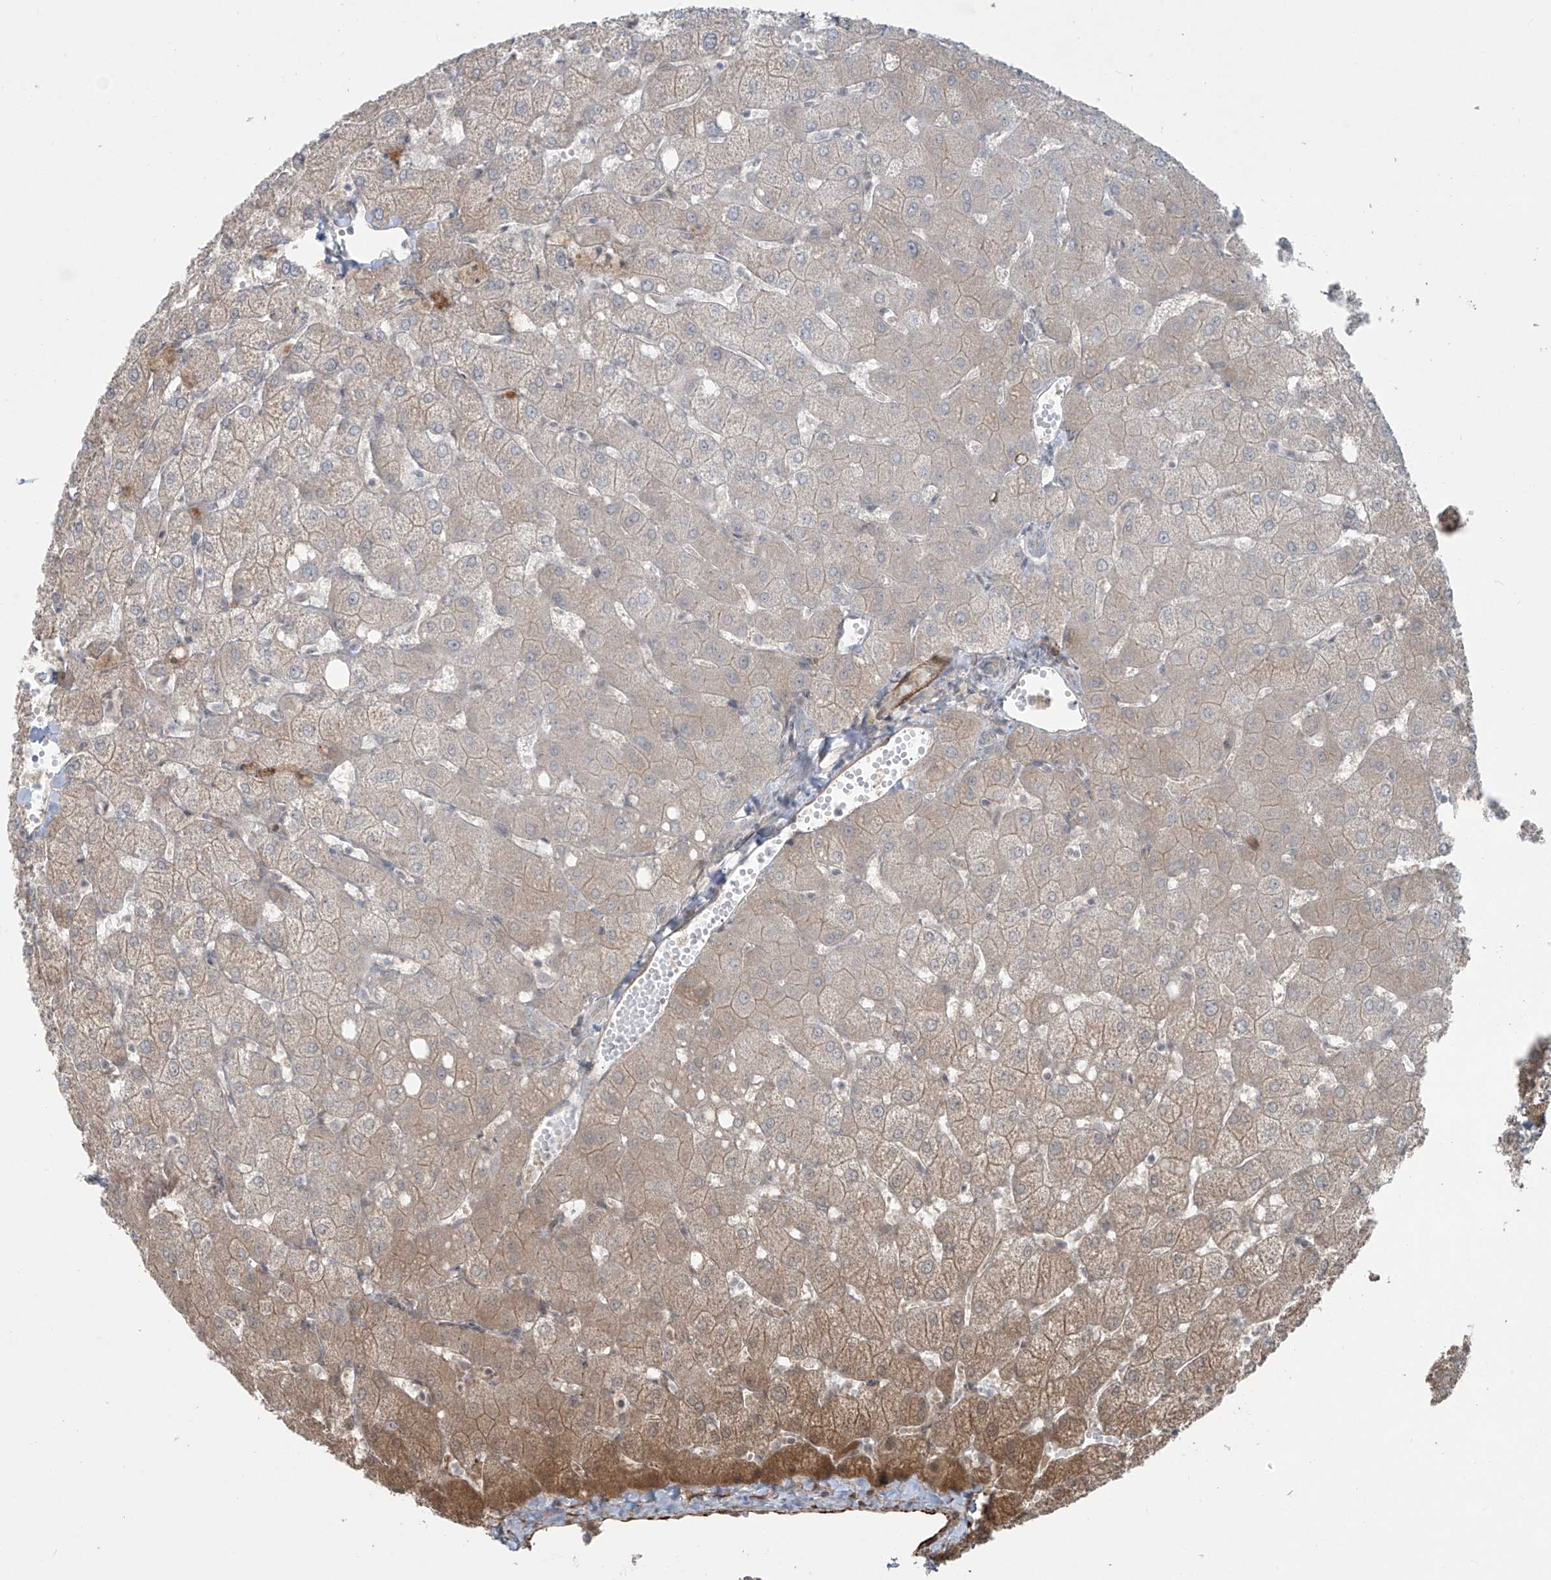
{"staining": {"intensity": "negative", "quantity": "none", "location": "none"}, "tissue": "liver", "cell_type": "Cholangiocytes", "image_type": "normal", "snomed": [{"axis": "morphology", "description": "Normal tissue, NOS"}, {"axis": "topography", "description": "Liver"}], "caption": "This micrograph is of normal liver stained with immunohistochemistry to label a protein in brown with the nuclei are counter-stained blue. There is no positivity in cholangiocytes.", "gene": "RASGEF1A", "patient": {"sex": "female", "age": 54}}